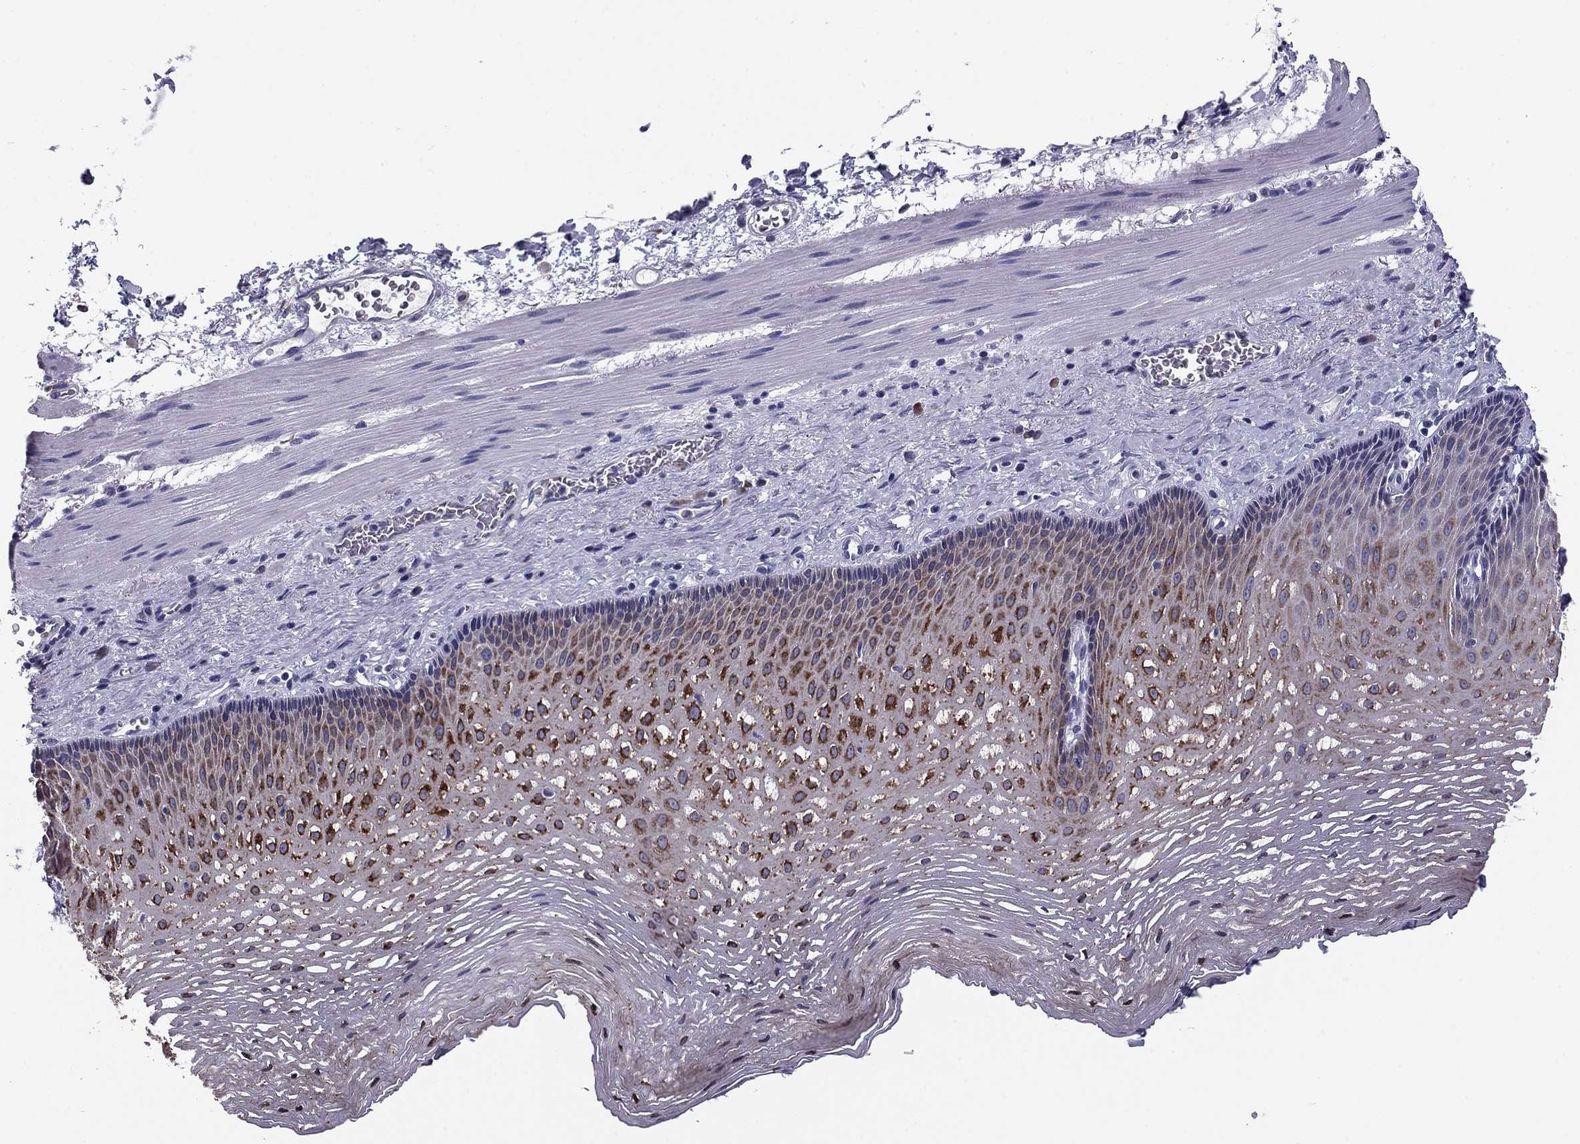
{"staining": {"intensity": "strong", "quantity": "25%-75%", "location": "cytoplasmic/membranous"}, "tissue": "esophagus", "cell_type": "Squamous epithelial cells", "image_type": "normal", "snomed": [{"axis": "morphology", "description": "Normal tissue, NOS"}, {"axis": "topography", "description": "Esophagus"}], "caption": "IHC of normal esophagus shows high levels of strong cytoplasmic/membranous staining in about 25%-75% of squamous epithelial cells.", "gene": "TMED3", "patient": {"sex": "male", "age": 76}}